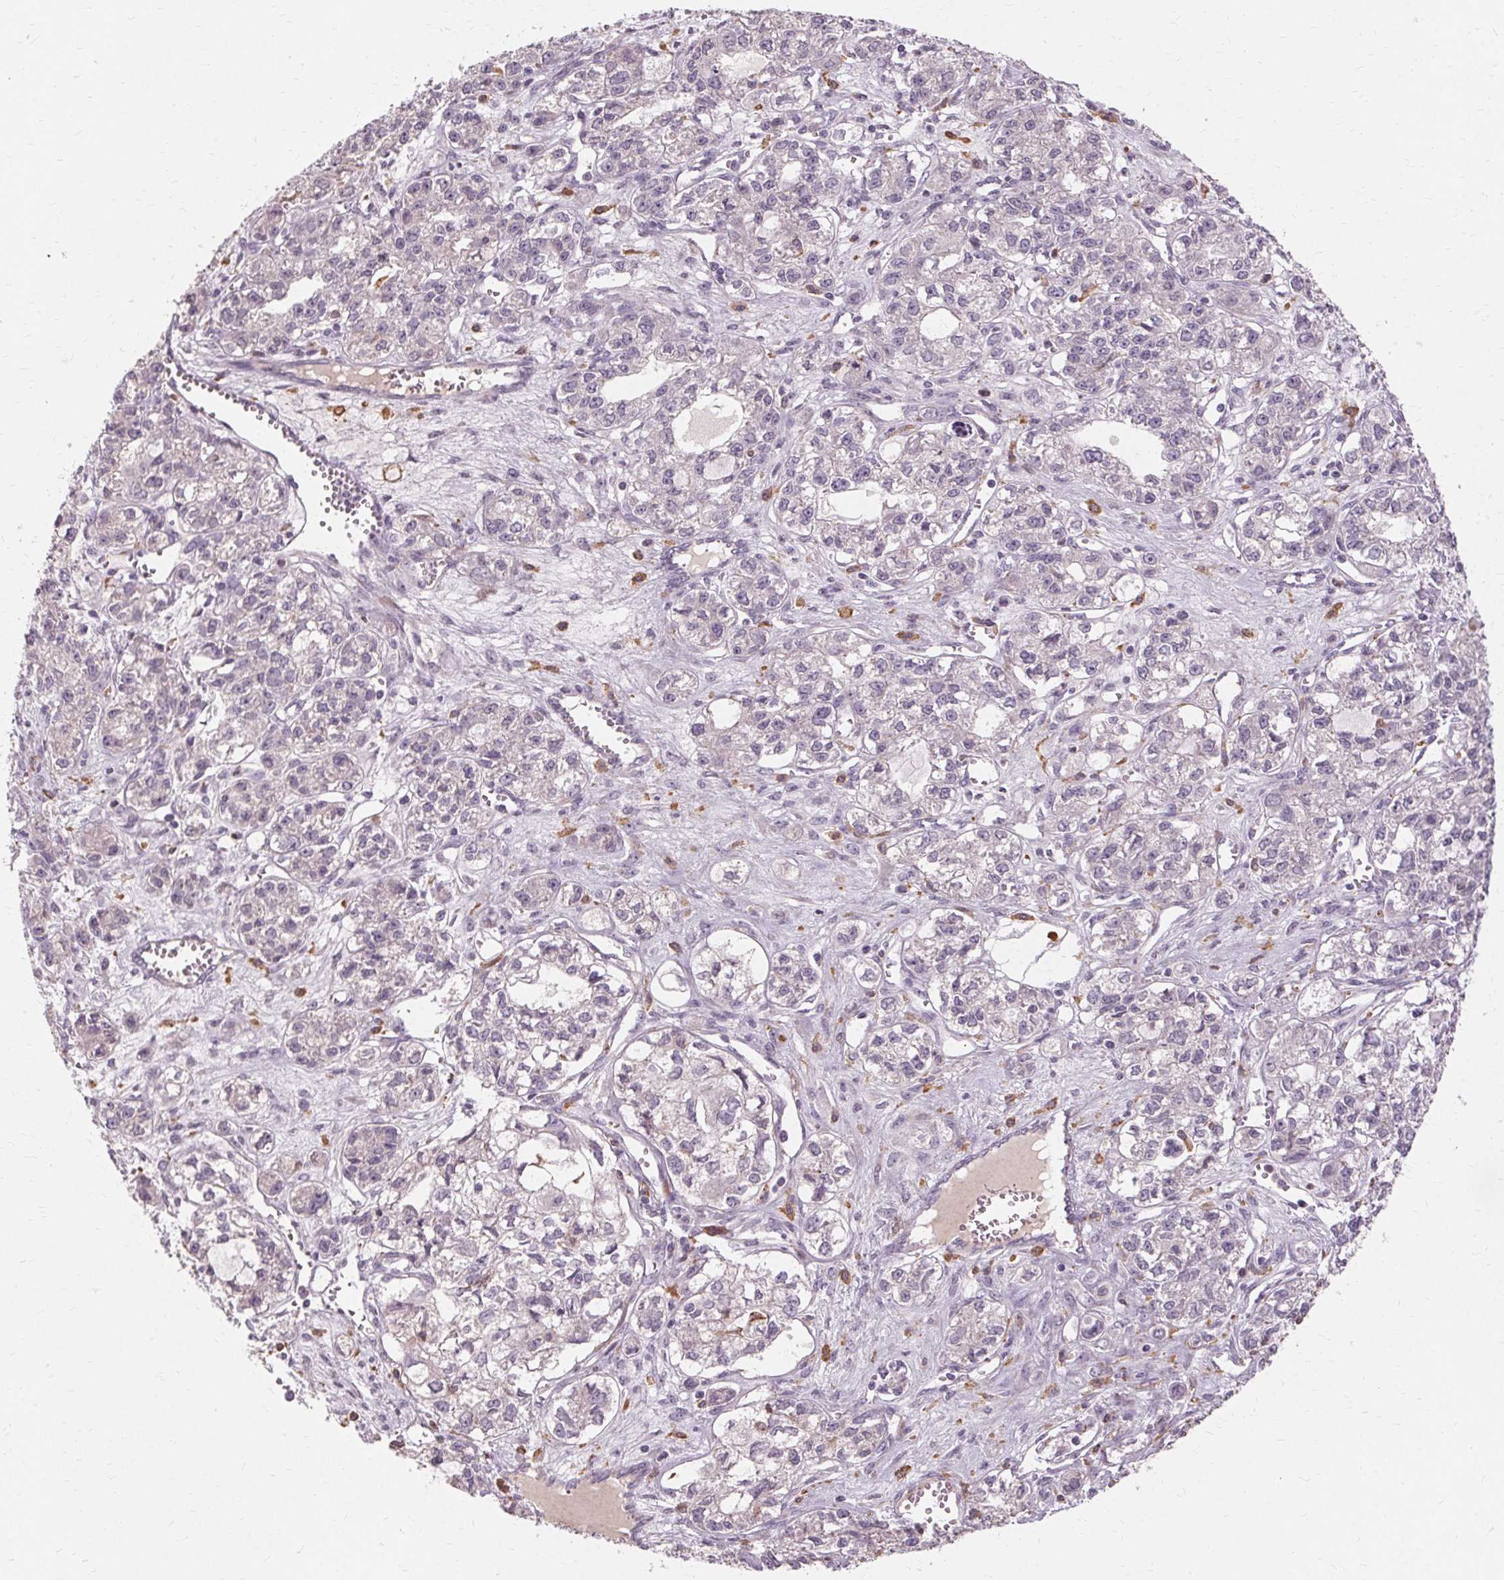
{"staining": {"intensity": "negative", "quantity": "none", "location": "none"}, "tissue": "ovarian cancer", "cell_type": "Tumor cells", "image_type": "cancer", "snomed": [{"axis": "morphology", "description": "Carcinoma, endometroid"}, {"axis": "topography", "description": "Ovary"}], "caption": "A photomicrograph of human ovarian cancer (endometroid carcinoma) is negative for staining in tumor cells.", "gene": "IFNGR1", "patient": {"sex": "female", "age": 64}}